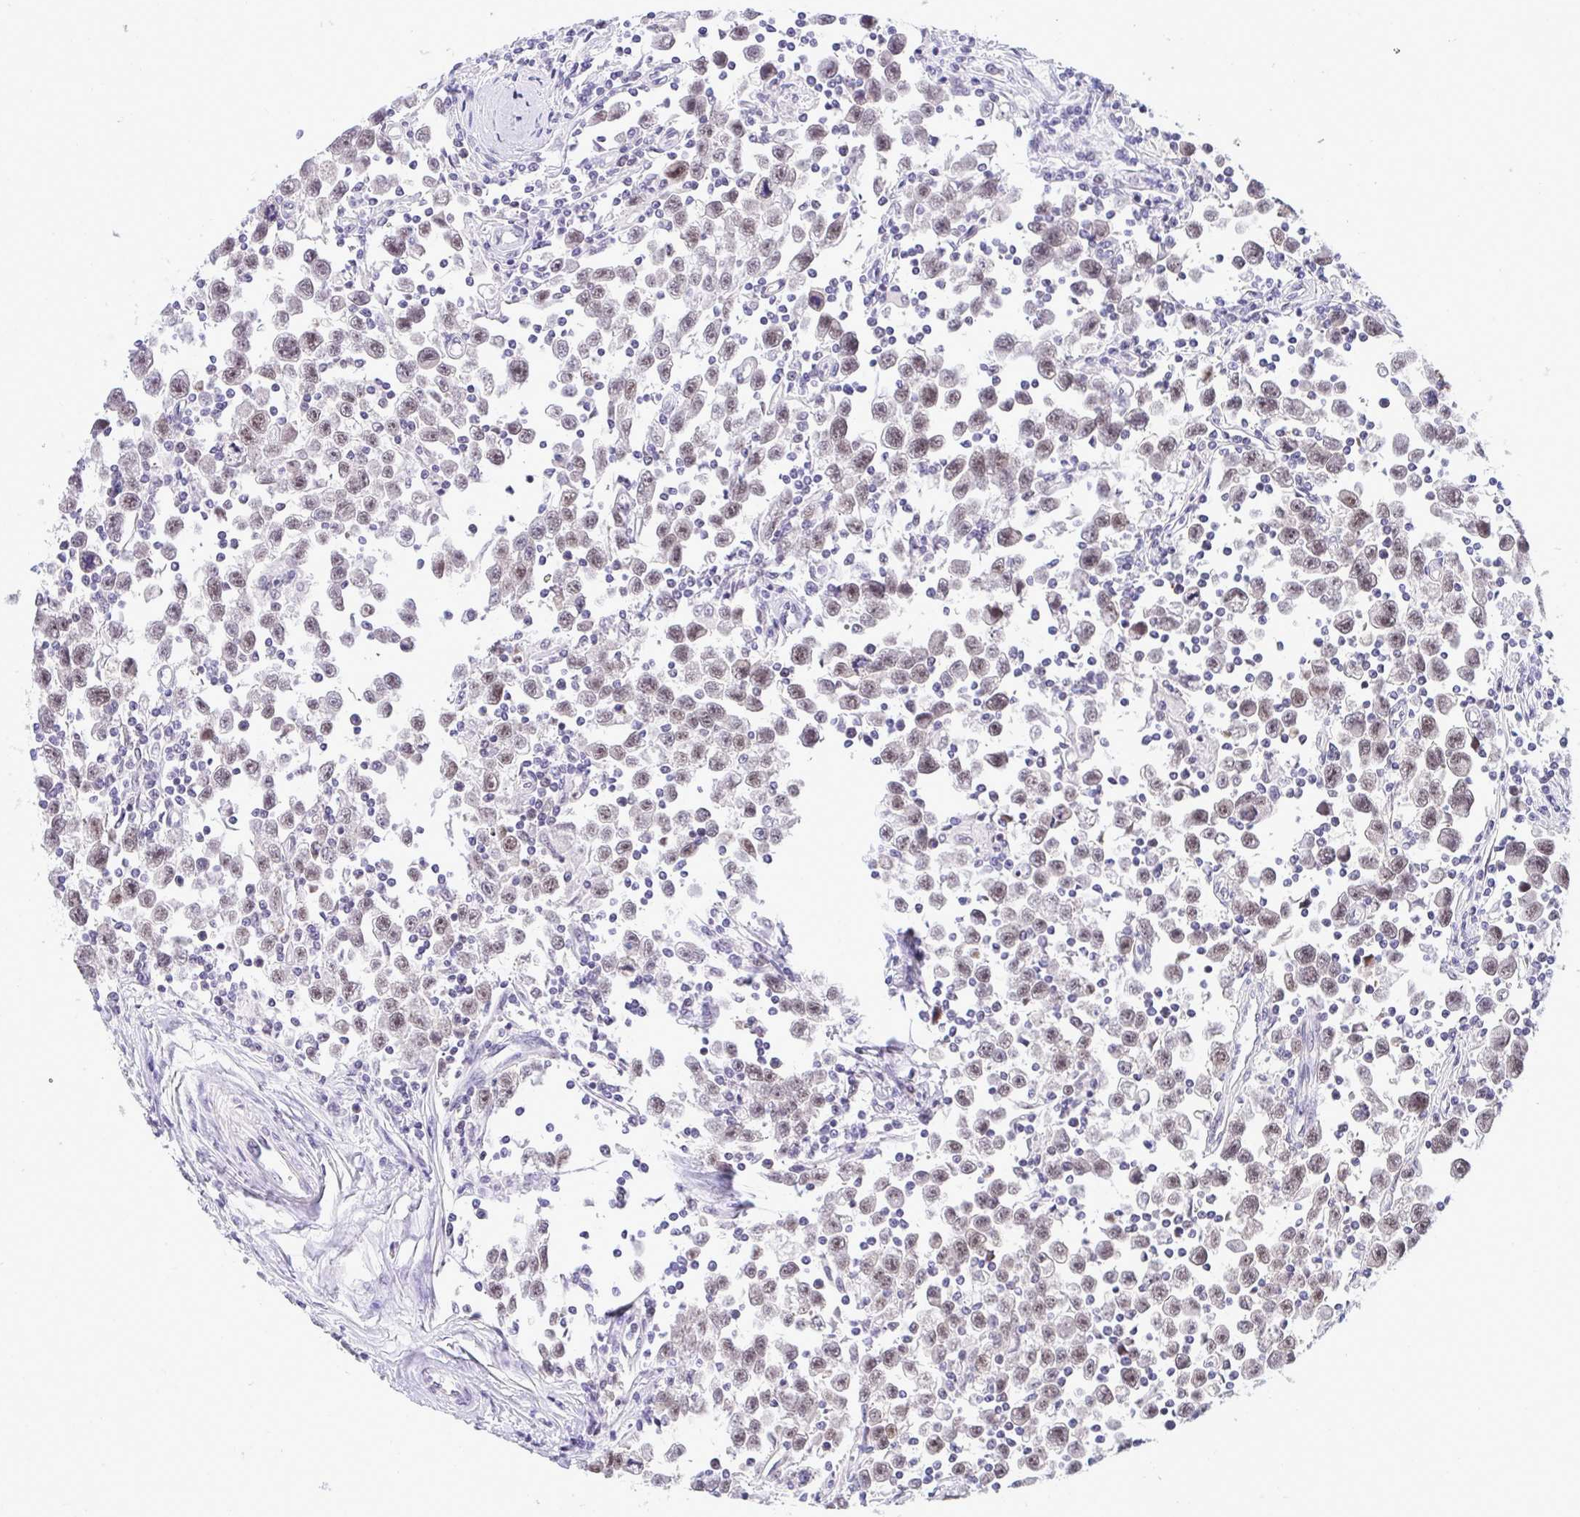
{"staining": {"intensity": "strong", "quantity": "25%-75%", "location": "nuclear"}, "tissue": "testis cancer", "cell_type": "Tumor cells", "image_type": "cancer", "snomed": [{"axis": "morphology", "description": "Seminoma, NOS"}, {"axis": "topography", "description": "Testis"}], "caption": "The image demonstrates staining of seminoma (testis), revealing strong nuclear protein staining (brown color) within tumor cells.", "gene": "RFC4", "patient": {"sex": "male", "age": 31}}